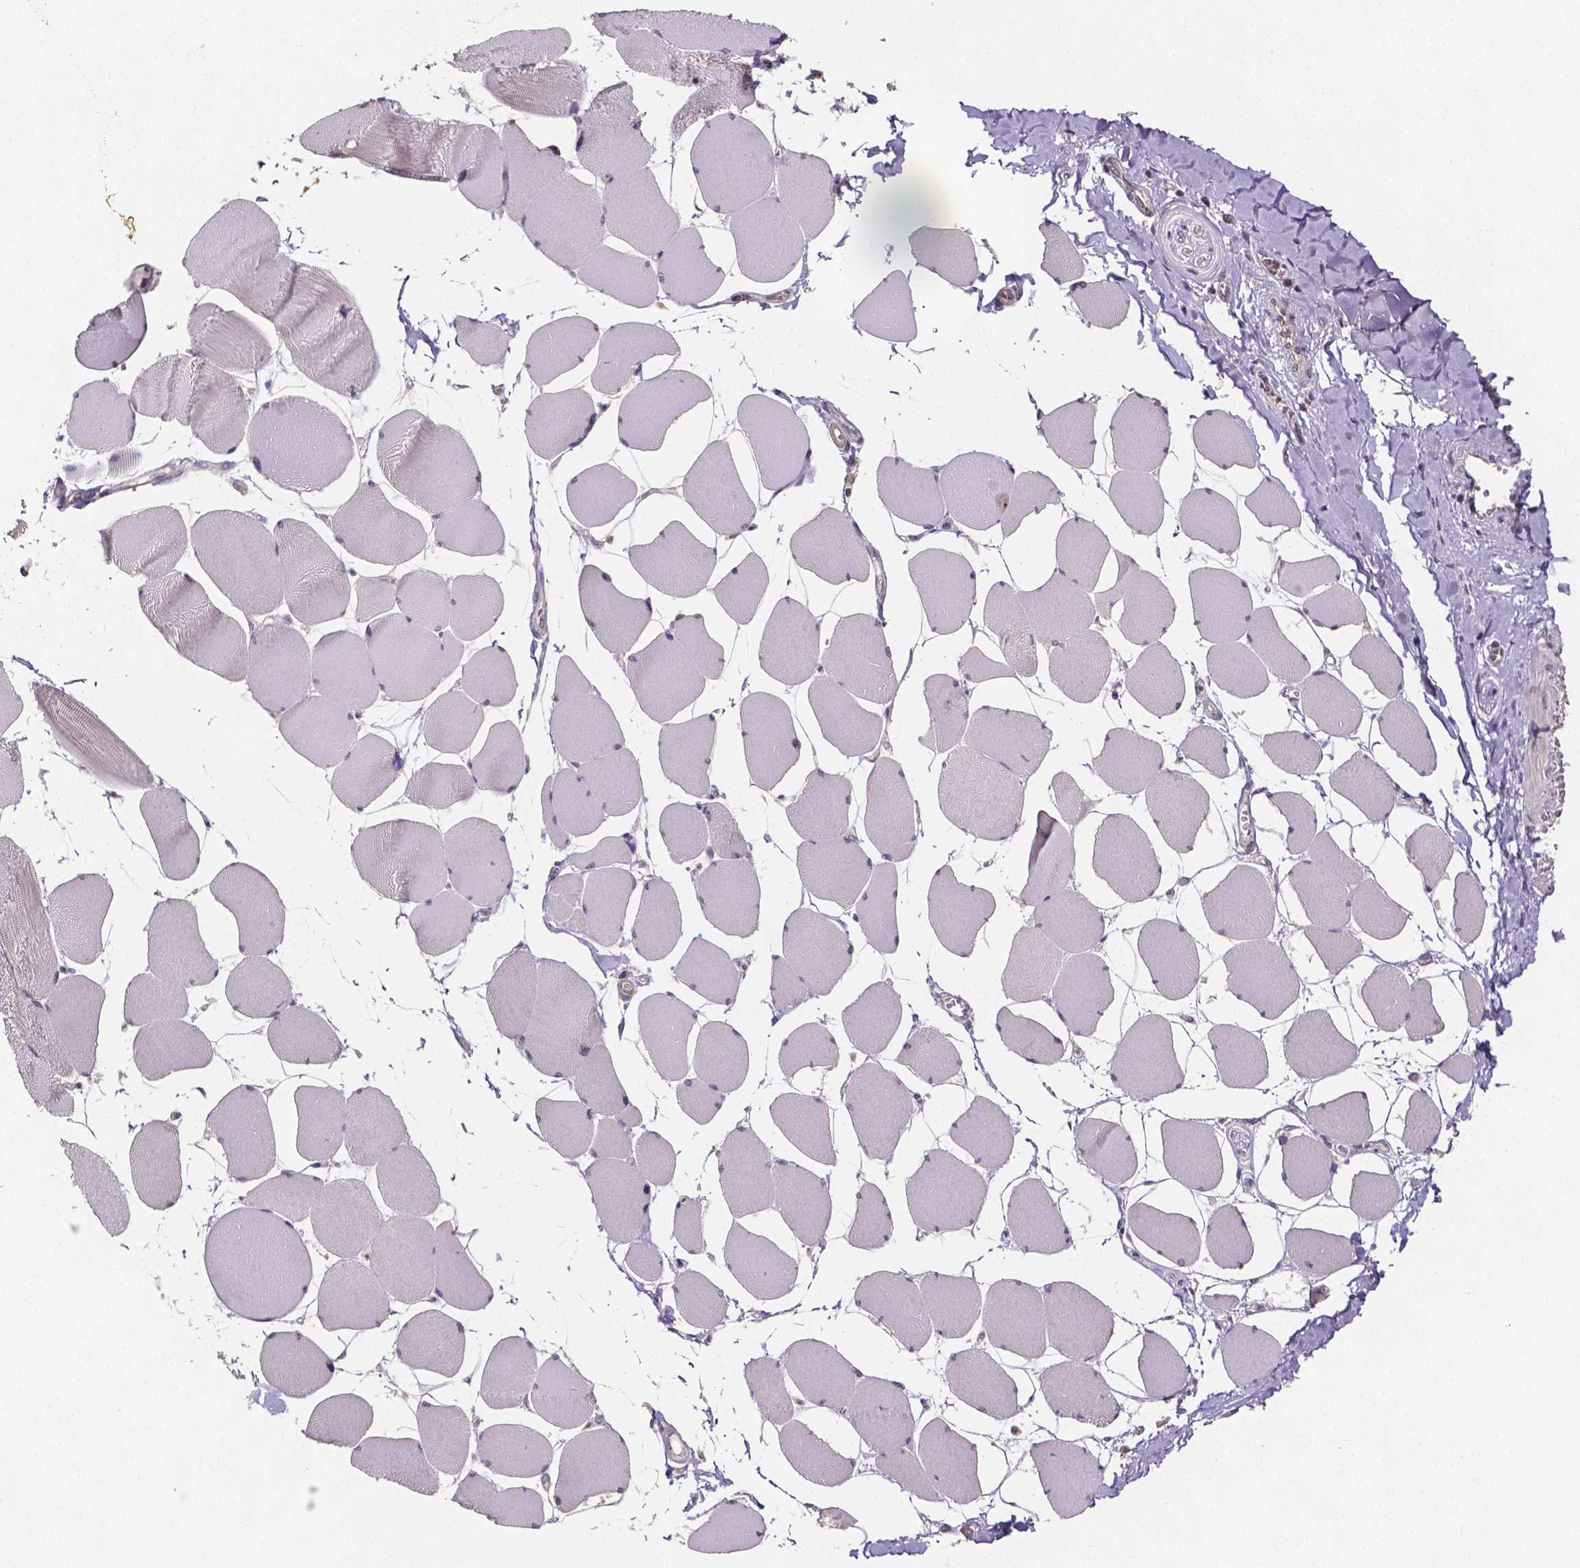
{"staining": {"intensity": "negative", "quantity": "none", "location": "none"}, "tissue": "skeletal muscle", "cell_type": "Myocytes", "image_type": "normal", "snomed": [{"axis": "morphology", "description": "Normal tissue, NOS"}, {"axis": "topography", "description": "Skeletal muscle"}], "caption": "Protein analysis of unremarkable skeletal muscle reveals no significant positivity in myocytes. Nuclei are stained in blue.", "gene": "NRGN", "patient": {"sex": "female", "age": 75}}